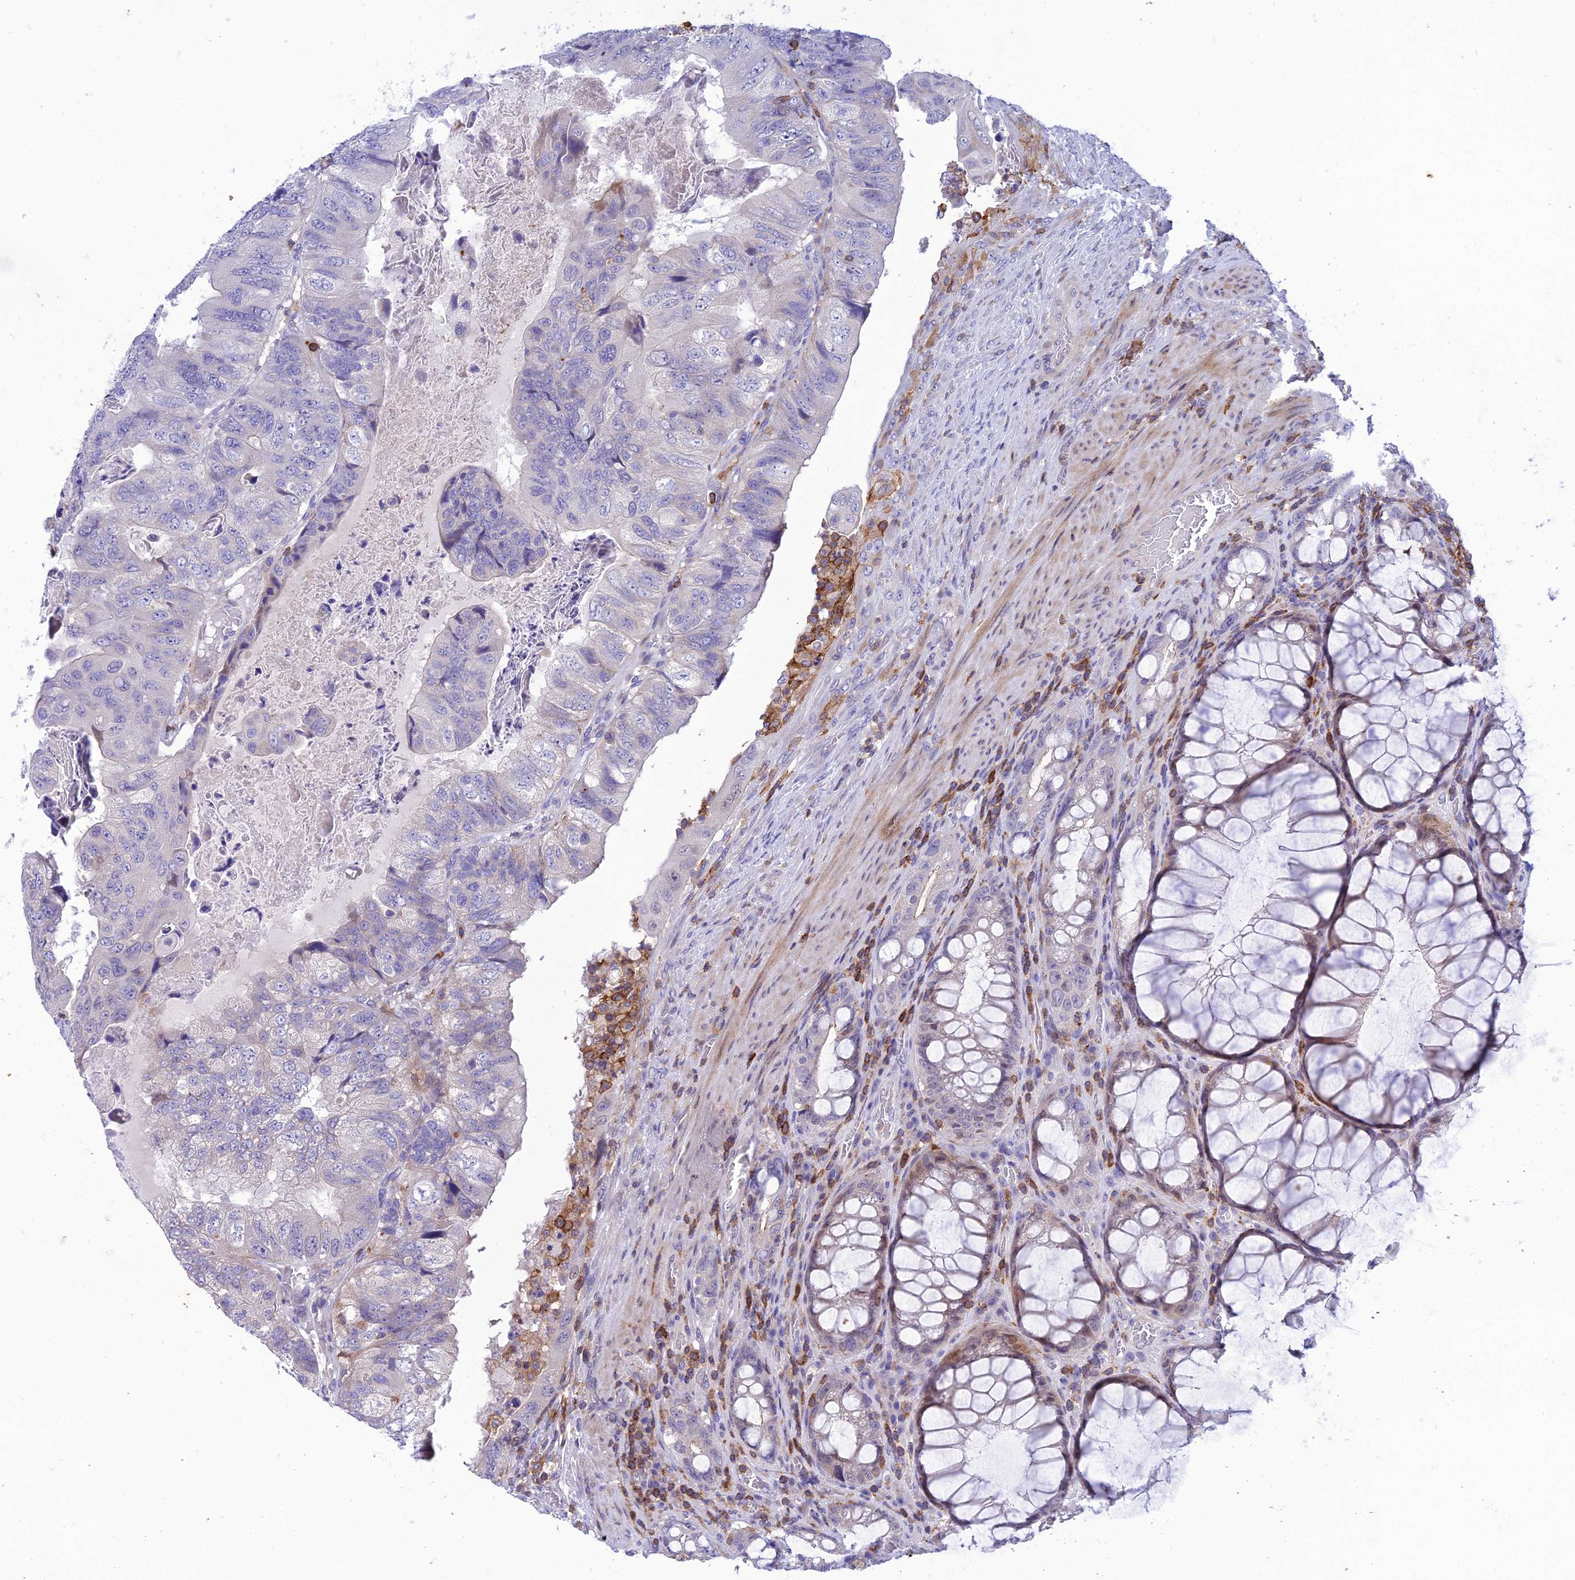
{"staining": {"intensity": "weak", "quantity": "<25%", "location": "cytoplasmic/membranous"}, "tissue": "colorectal cancer", "cell_type": "Tumor cells", "image_type": "cancer", "snomed": [{"axis": "morphology", "description": "Adenocarcinoma, NOS"}, {"axis": "topography", "description": "Rectum"}], "caption": "Protein analysis of adenocarcinoma (colorectal) reveals no significant expression in tumor cells.", "gene": "FAM76A", "patient": {"sex": "male", "age": 63}}